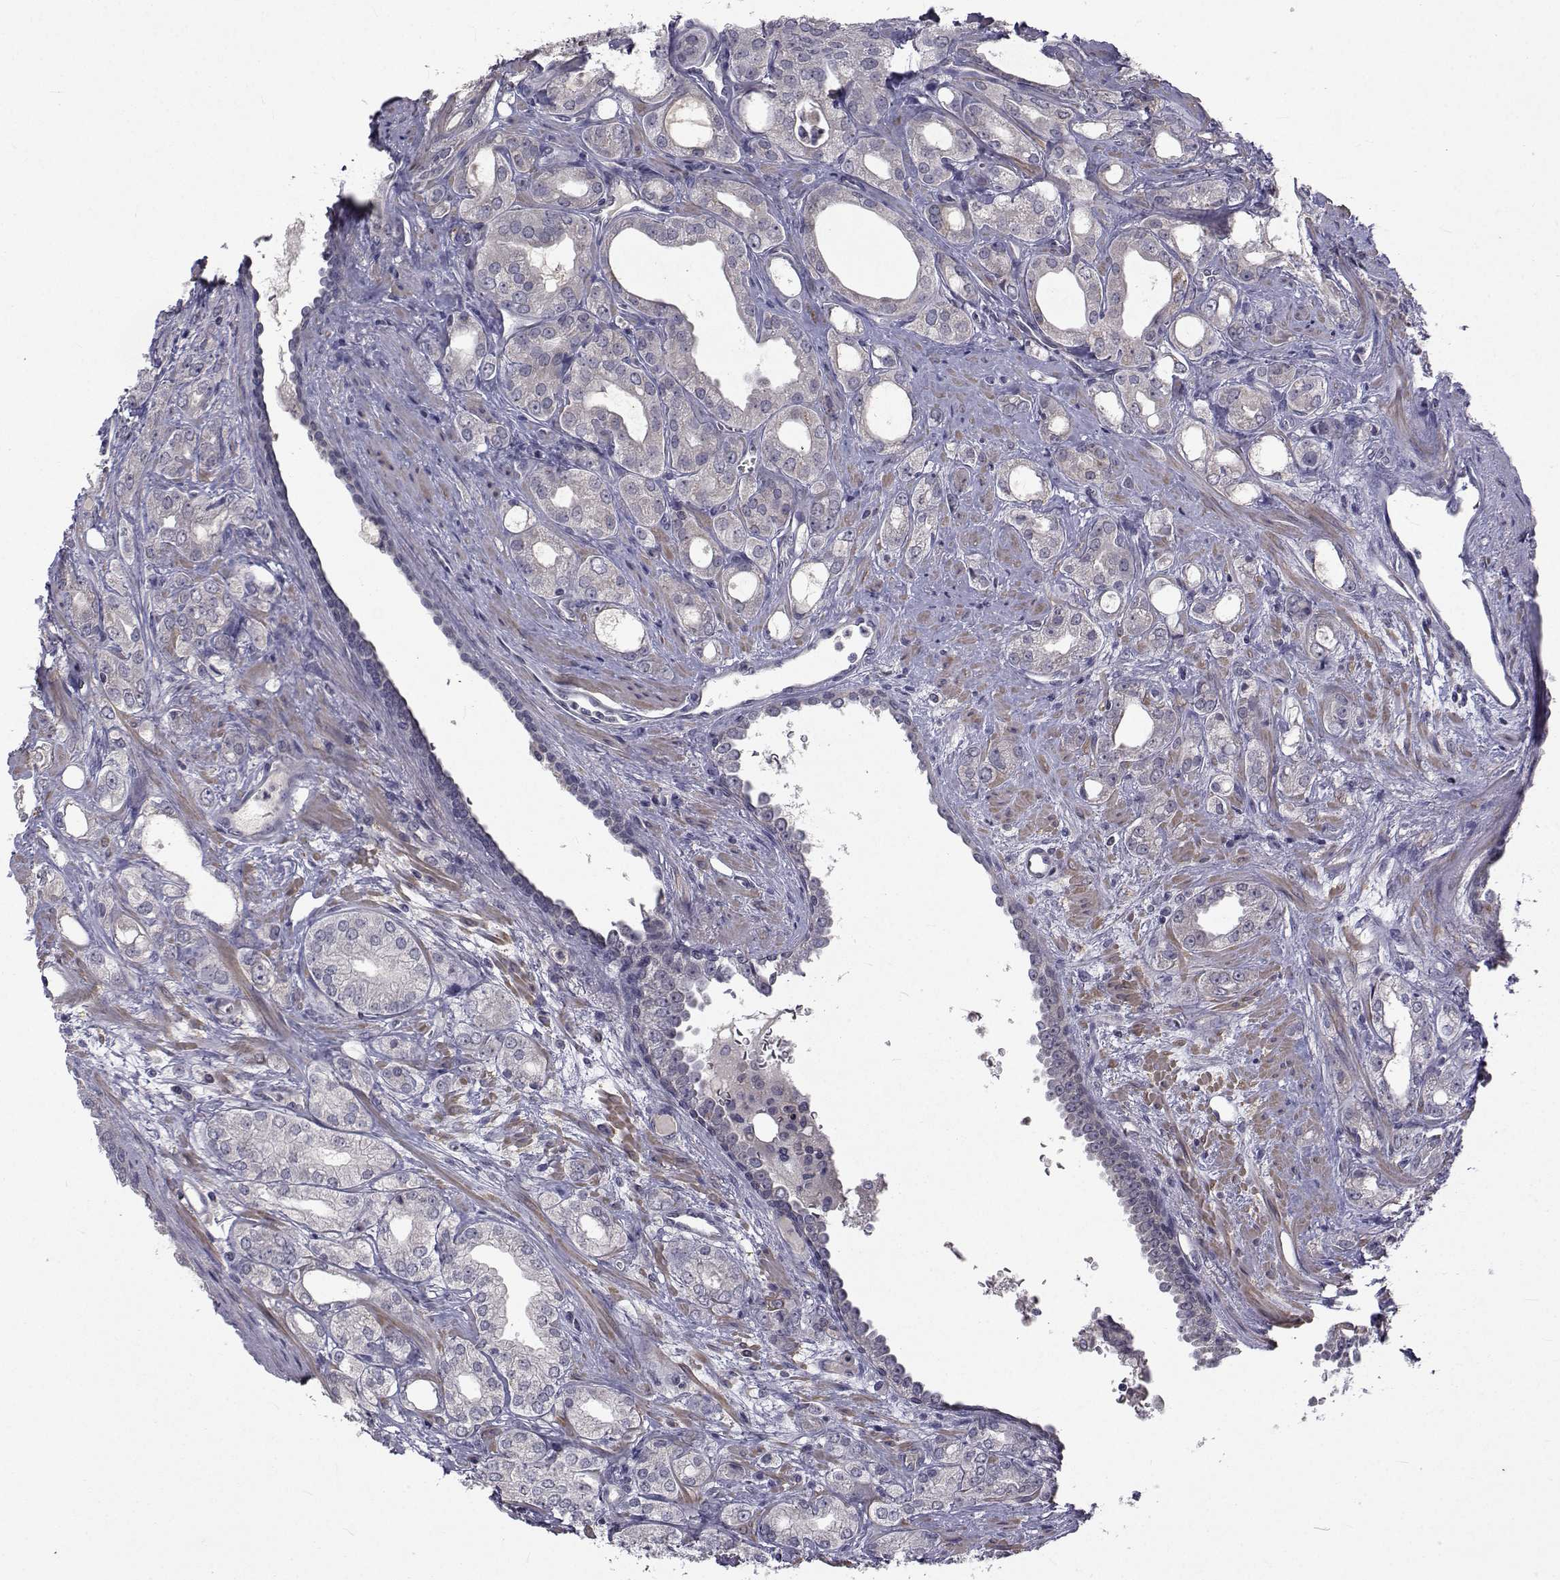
{"staining": {"intensity": "moderate", "quantity": "<25%", "location": "cytoplasmic/membranous"}, "tissue": "prostate cancer", "cell_type": "Tumor cells", "image_type": "cancer", "snomed": [{"axis": "morphology", "description": "Adenocarcinoma, NOS"}, {"axis": "morphology", "description": "Adenocarcinoma, High grade"}, {"axis": "topography", "description": "Prostate"}], "caption": "This is an image of immunohistochemistry (IHC) staining of prostate cancer, which shows moderate staining in the cytoplasmic/membranous of tumor cells.", "gene": "FDXR", "patient": {"sex": "male", "age": 70}}